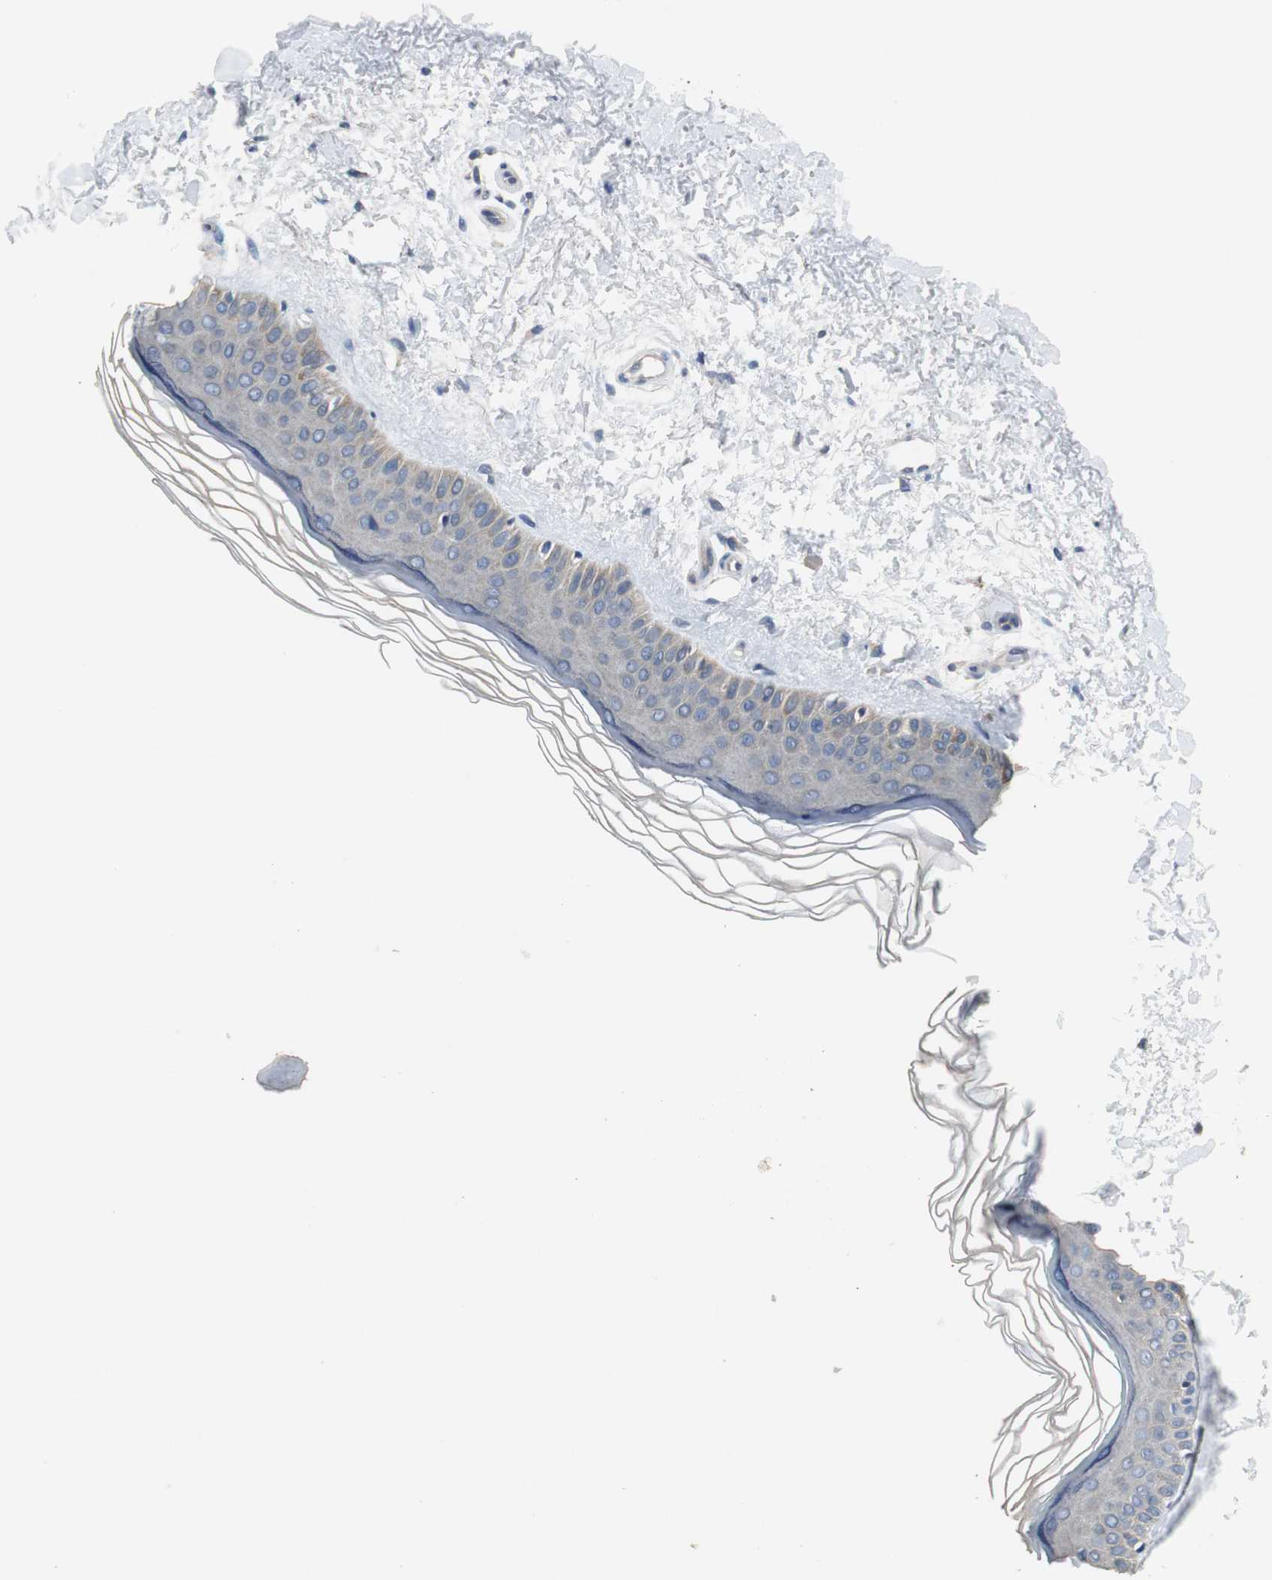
{"staining": {"intensity": "negative", "quantity": "none", "location": "none"}, "tissue": "skin", "cell_type": "Fibroblasts", "image_type": "normal", "snomed": [{"axis": "morphology", "description": "Normal tissue, NOS"}, {"axis": "topography", "description": "Skin"}], "caption": "Immunohistochemistry image of benign skin stained for a protein (brown), which reveals no staining in fibroblasts.", "gene": "MTIF2", "patient": {"sex": "female", "age": 19}}